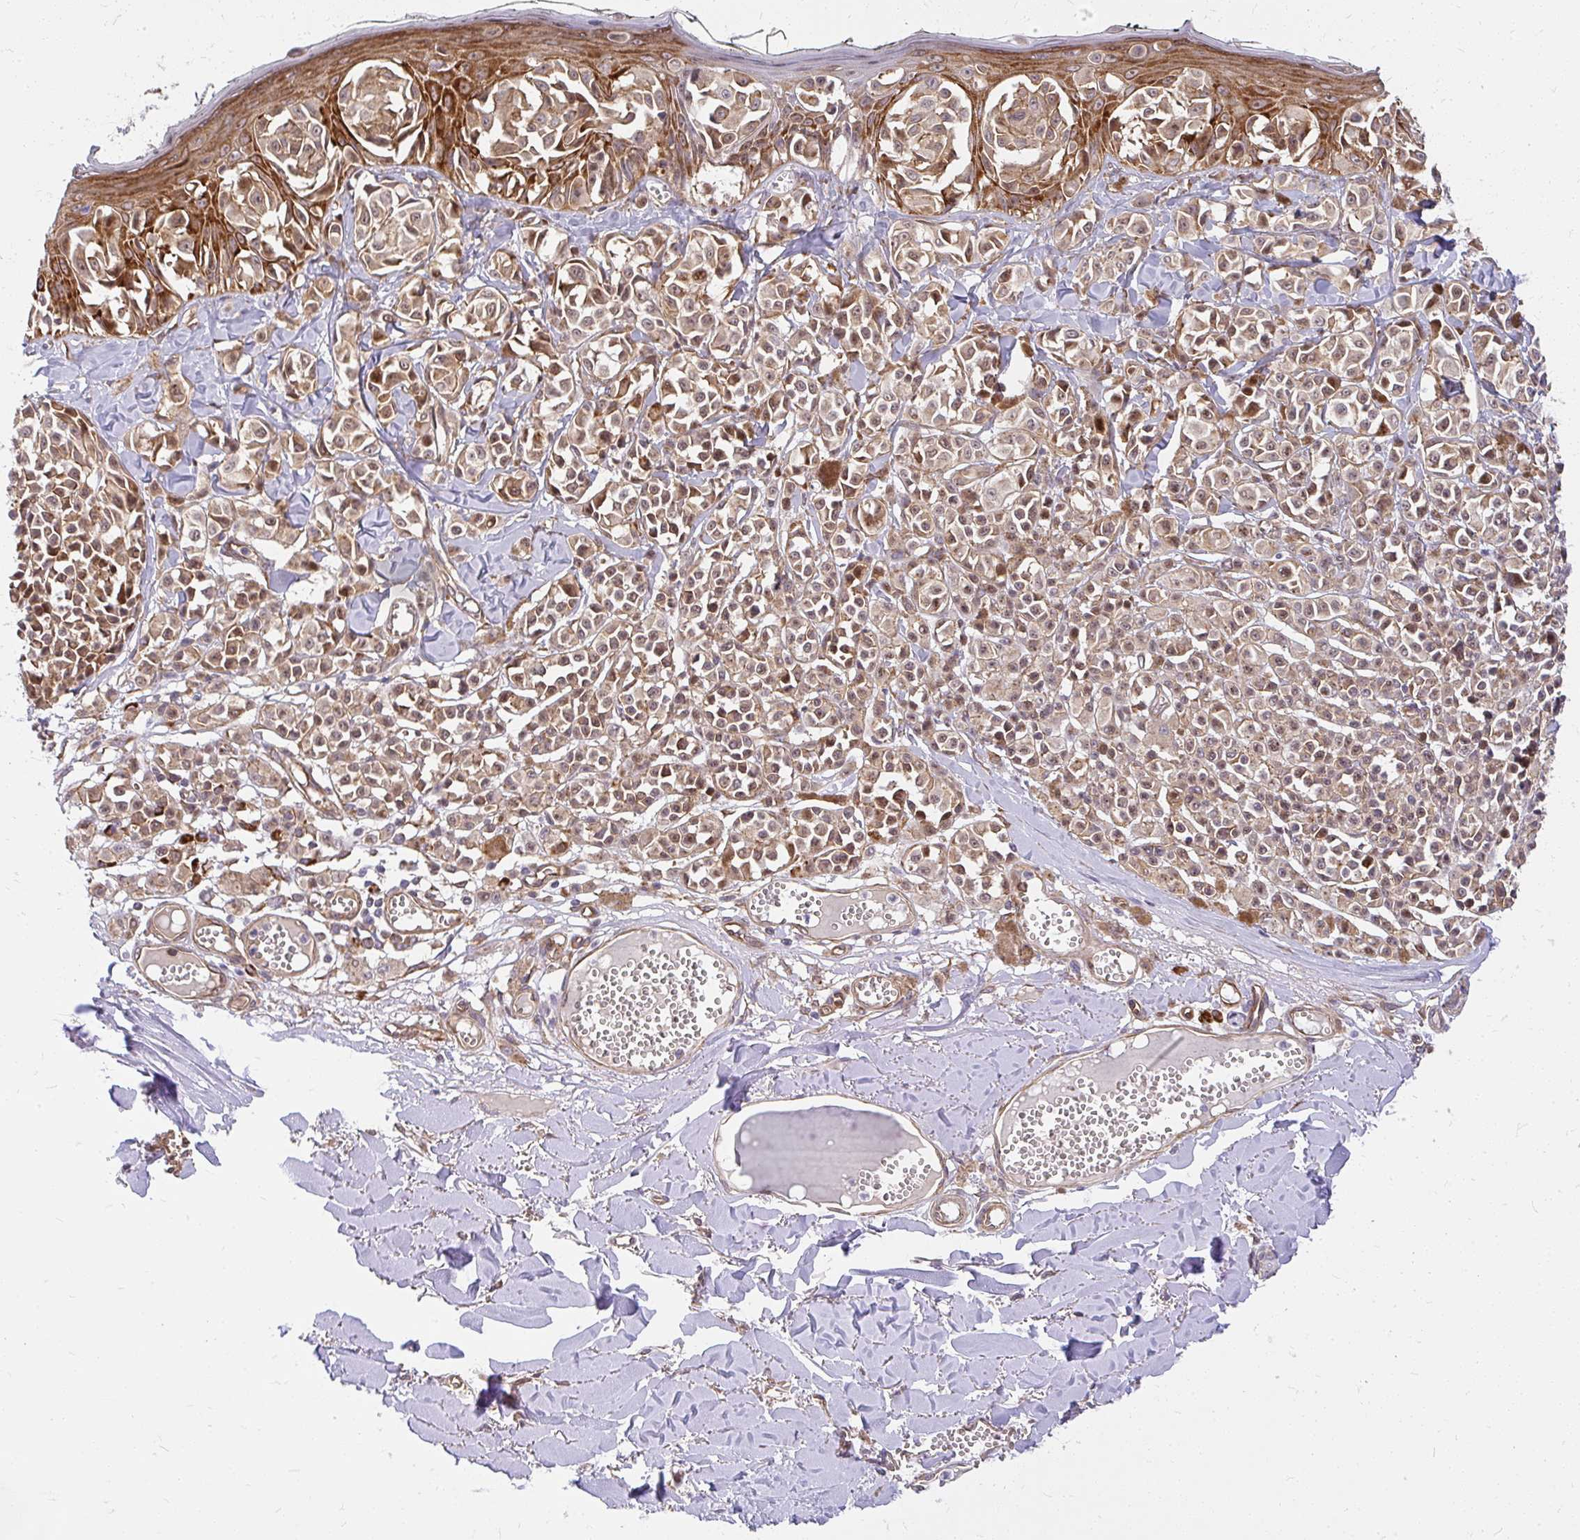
{"staining": {"intensity": "moderate", "quantity": ">75%", "location": "cytoplasmic/membranous,nuclear"}, "tissue": "melanoma", "cell_type": "Tumor cells", "image_type": "cancer", "snomed": [{"axis": "morphology", "description": "Malignant melanoma, NOS"}, {"axis": "topography", "description": "Skin"}], "caption": "IHC image of neoplastic tissue: human malignant melanoma stained using immunohistochemistry reveals medium levels of moderate protein expression localized specifically in the cytoplasmic/membranous and nuclear of tumor cells, appearing as a cytoplasmic/membranous and nuclear brown color.", "gene": "RSKR", "patient": {"sex": "female", "age": 43}}